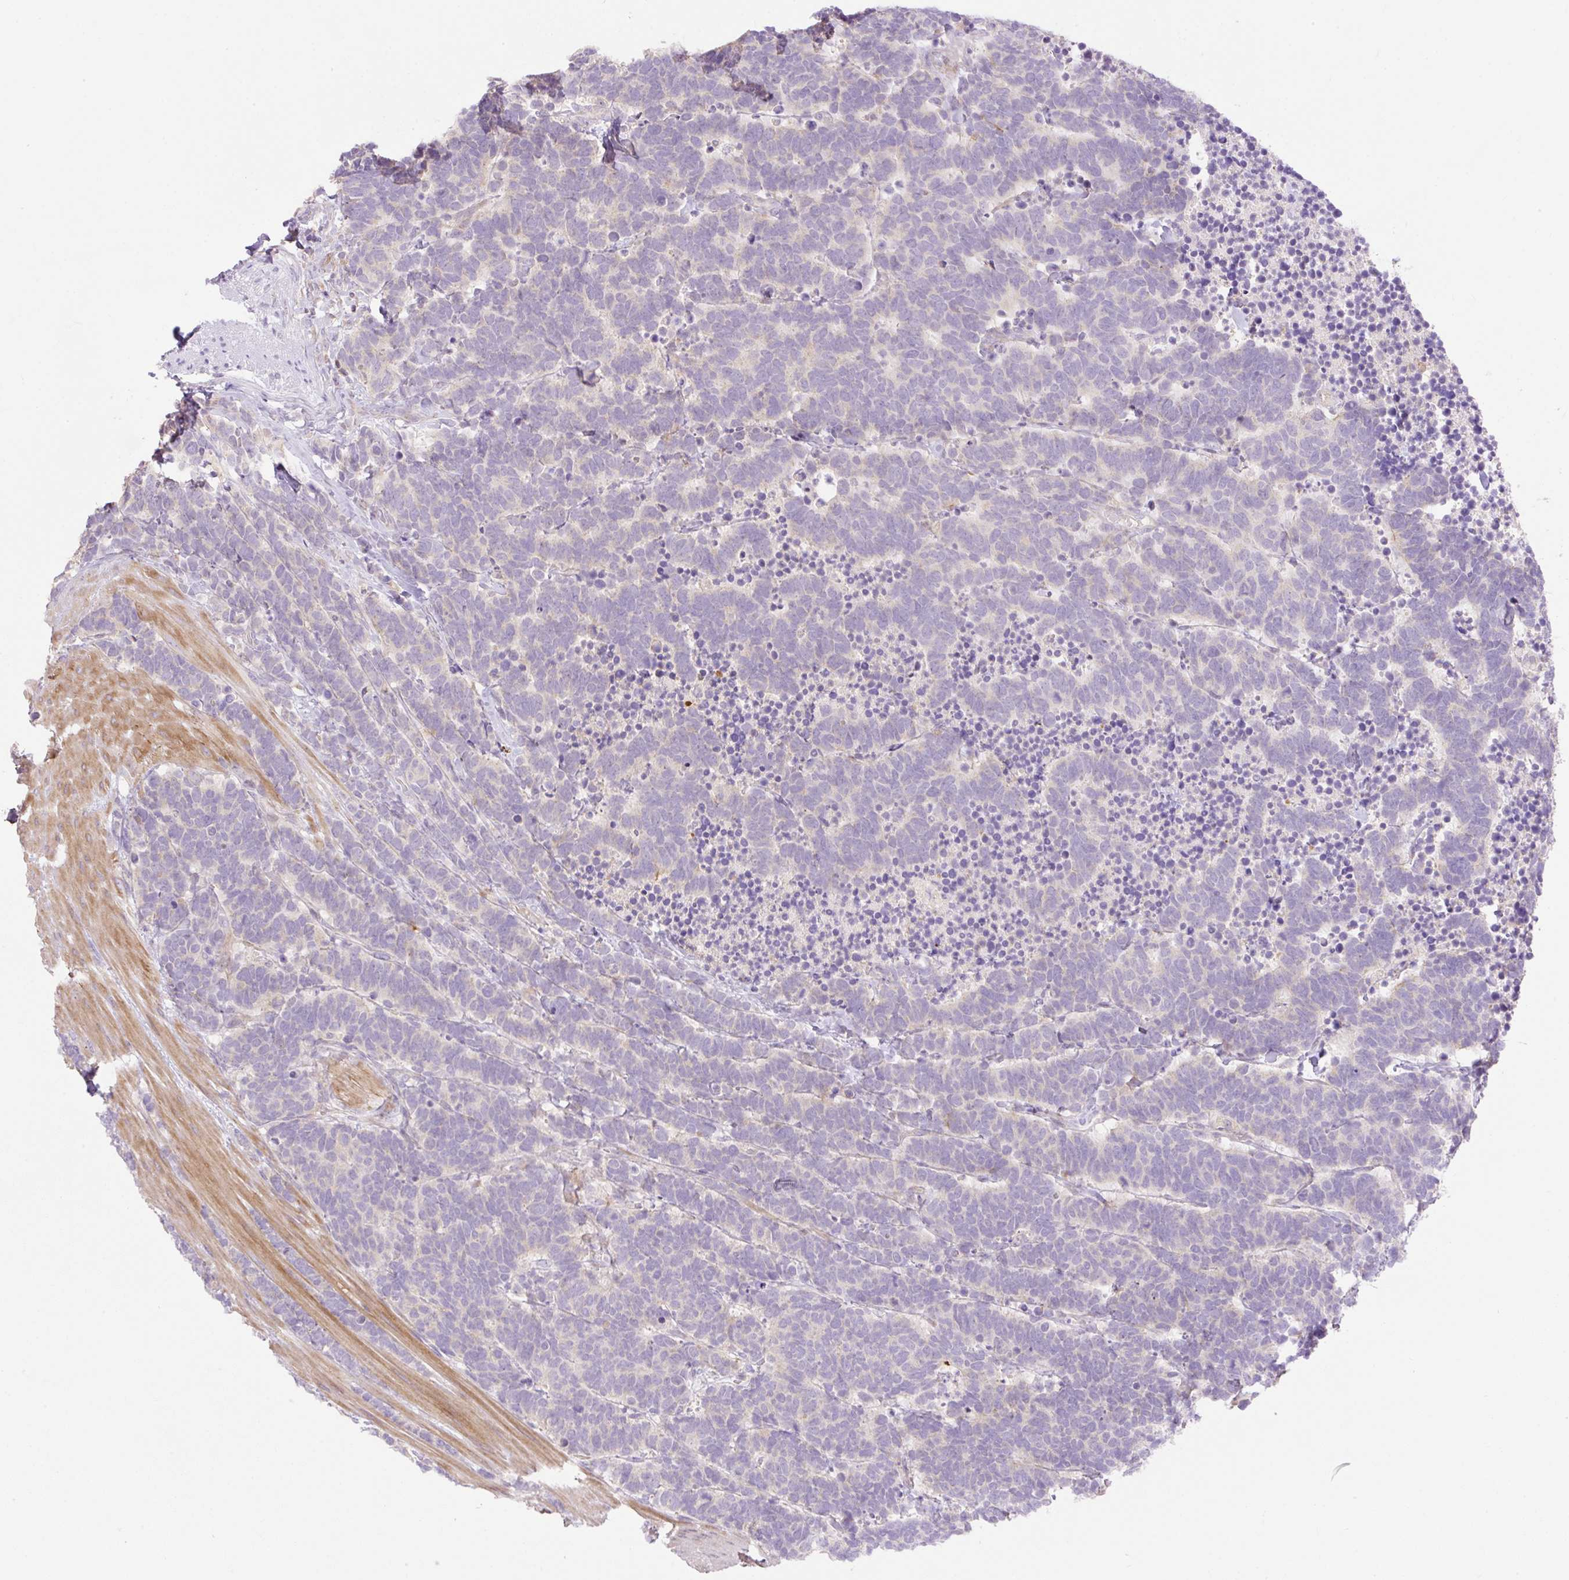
{"staining": {"intensity": "negative", "quantity": "none", "location": "none"}, "tissue": "carcinoid", "cell_type": "Tumor cells", "image_type": "cancer", "snomed": [{"axis": "morphology", "description": "Carcinoma, NOS"}, {"axis": "morphology", "description": "Carcinoid, malignant, NOS"}, {"axis": "topography", "description": "Urinary bladder"}], "caption": "Human carcinoid (malignant) stained for a protein using immunohistochemistry (IHC) displays no staining in tumor cells.", "gene": "VPS25", "patient": {"sex": "male", "age": 57}}